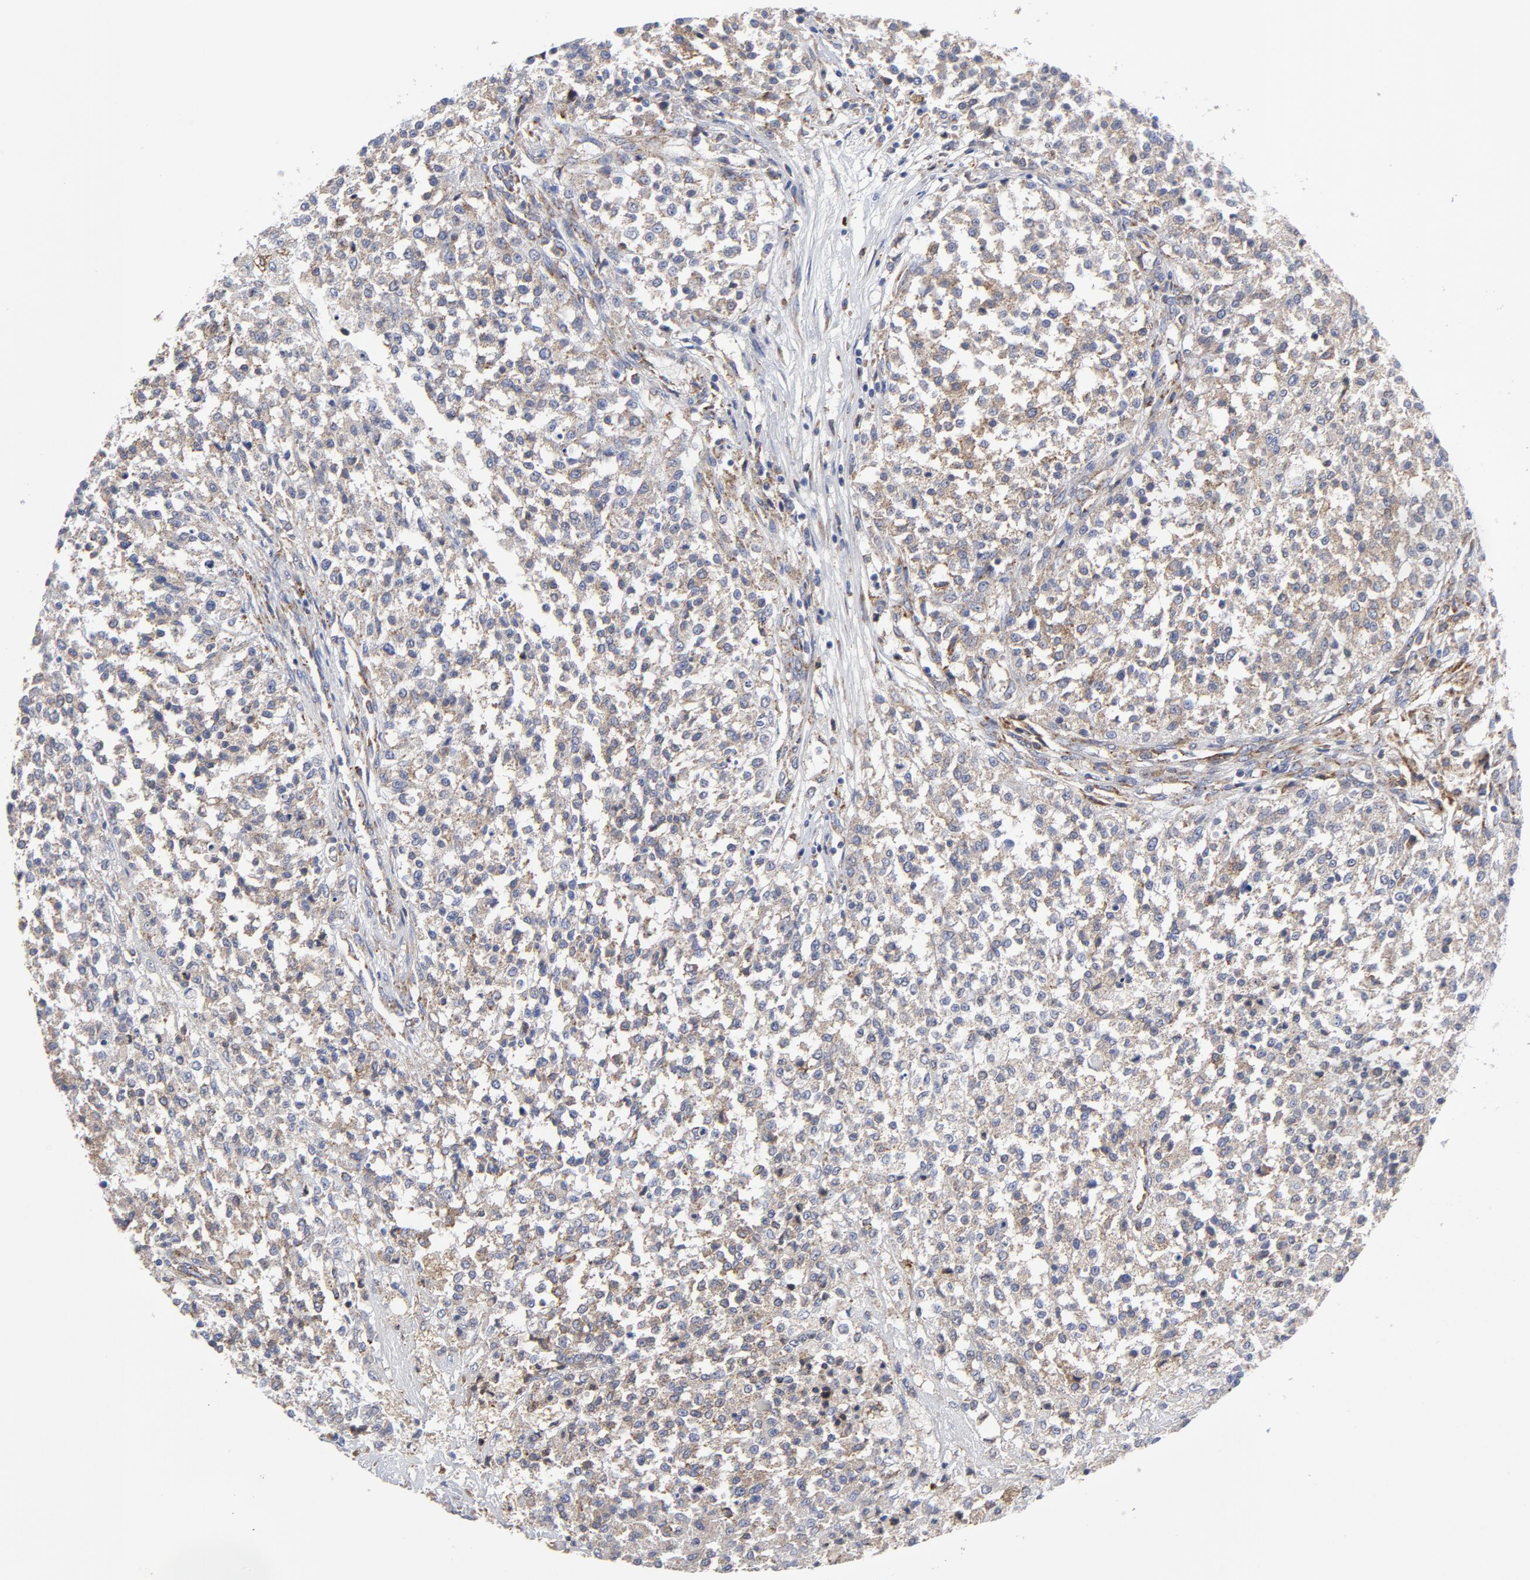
{"staining": {"intensity": "weak", "quantity": "25%-75%", "location": "cytoplasmic/membranous"}, "tissue": "testis cancer", "cell_type": "Tumor cells", "image_type": "cancer", "snomed": [{"axis": "morphology", "description": "Seminoma, NOS"}, {"axis": "topography", "description": "Testis"}], "caption": "The image shows staining of testis seminoma, revealing weak cytoplasmic/membranous protein staining (brown color) within tumor cells.", "gene": "RAPGEF3", "patient": {"sex": "male", "age": 59}}